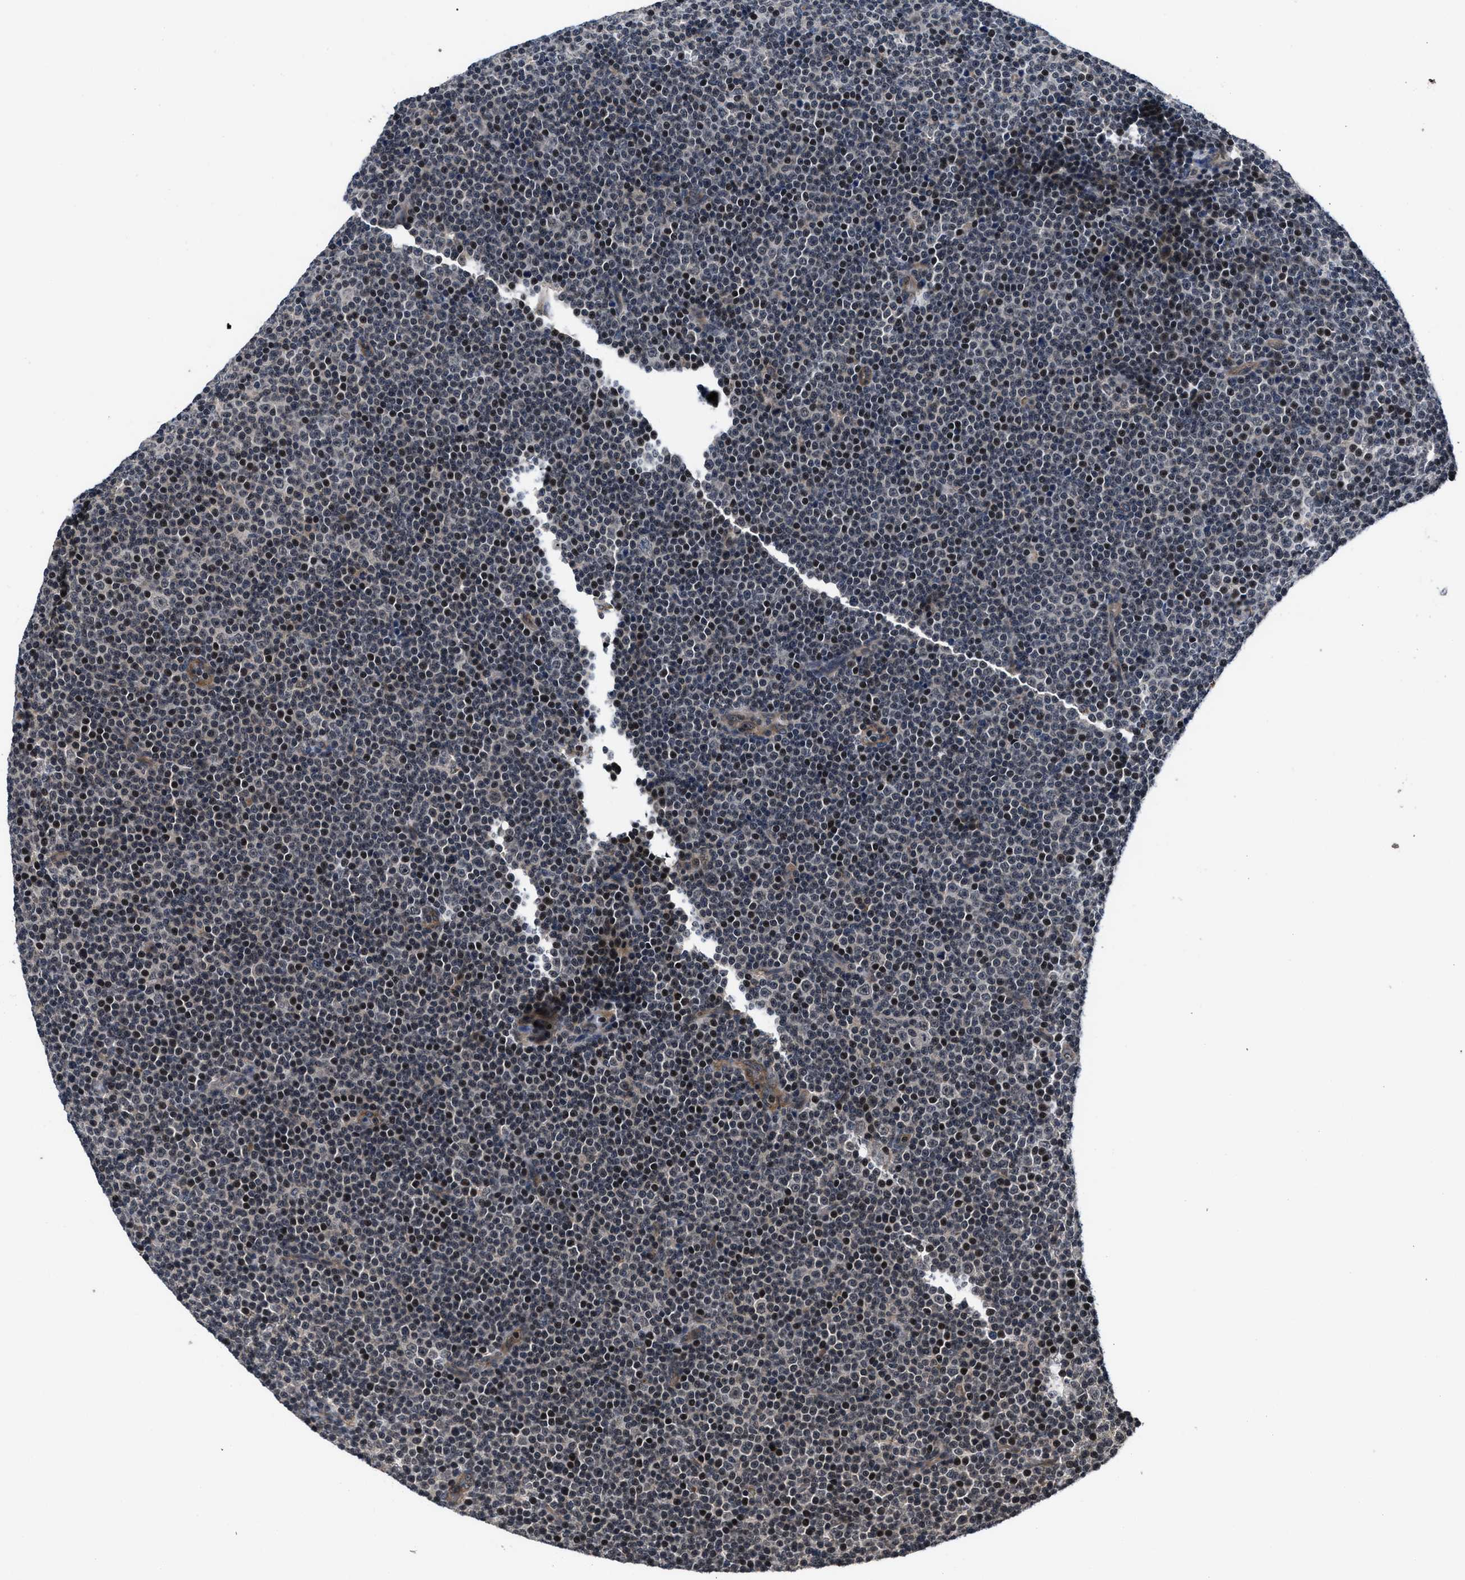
{"staining": {"intensity": "moderate", "quantity": "<25%", "location": "nuclear"}, "tissue": "lymphoma", "cell_type": "Tumor cells", "image_type": "cancer", "snomed": [{"axis": "morphology", "description": "Malignant lymphoma, non-Hodgkin's type, Low grade"}, {"axis": "topography", "description": "Lymph node"}], "caption": "Low-grade malignant lymphoma, non-Hodgkin's type stained for a protein (brown) exhibits moderate nuclear positive staining in about <25% of tumor cells.", "gene": "DNAJC14", "patient": {"sex": "female", "age": 67}}